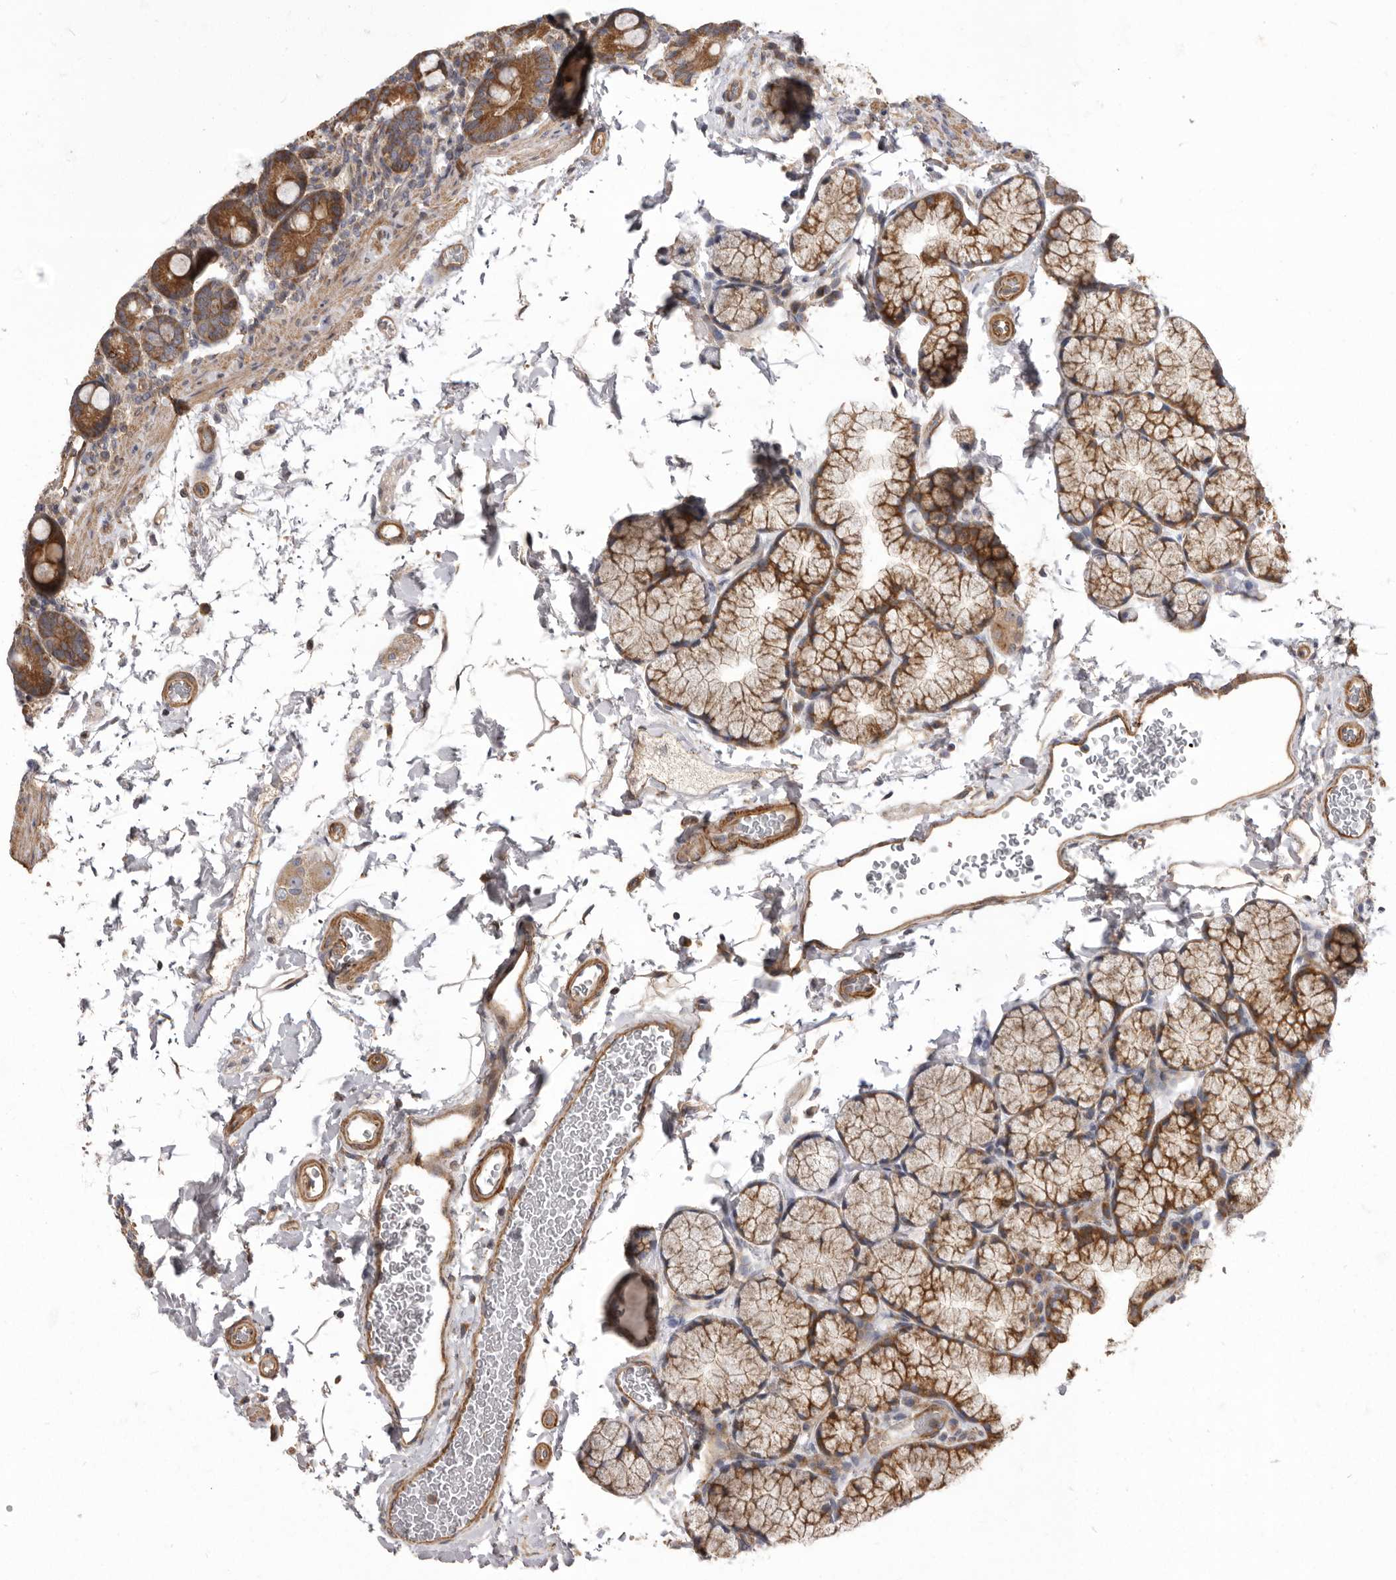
{"staining": {"intensity": "strong", "quantity": ">75%", "location": "cytoplasmic/membranous"}, "tissue": "duodenum", "cell_type": "Glandular cells", "image_type": "normal", "snomed": [{"axis": "morphology", "description": "Normal tissue, NOS"}, {"axis": "topography", "description": "Duodenum"}], "caption": "Duodenum stained for a protein (brown) exhibits strong cytoplasmic/membranous positive expression in approximately >75% of glandular cells.", "gene": "VPS45", "patient": {"sex": "male", "age": 35}}